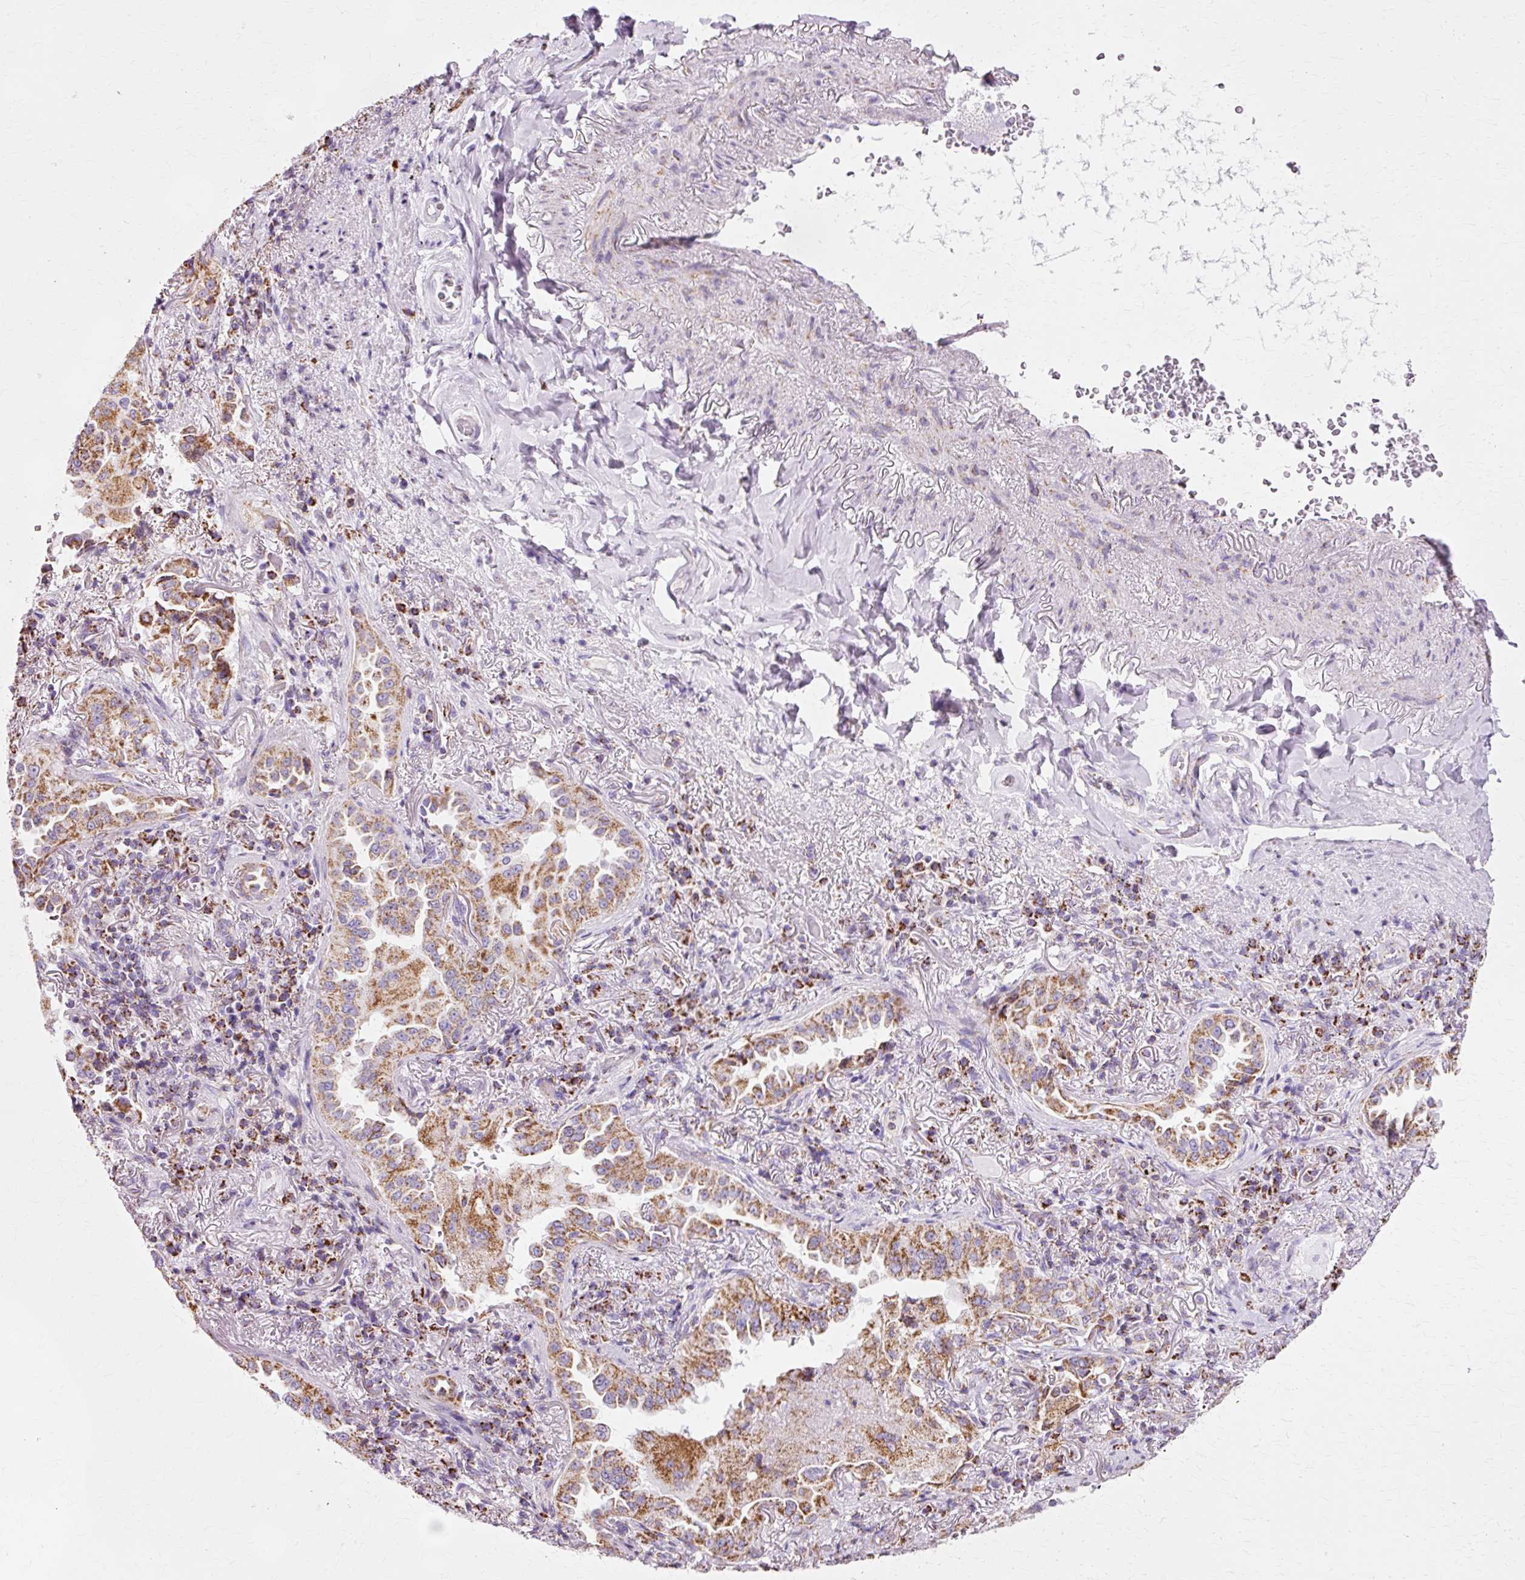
{"staining": {"intensity": "moderate", "quantity": ">75%", "location": "cytoplasmic/membranous"}, "tissue": "lung cancer", "cell_type": "Tumor cells", "image_type": "cancer", "snomed": [{"axis": "morphology", "description": "Adenocarcinoma, NOS"}, {"axis": "topography", "description": "Lung"}], "caption": "Human lung cancer (adenocarcinoma) stained with a brown dye shows moderate cytoplasmic/membranous positive staining in approximately >75% of tumor cells.", "gene": "ATP5PO", "patient": {"sex": "female", "age": 69}}